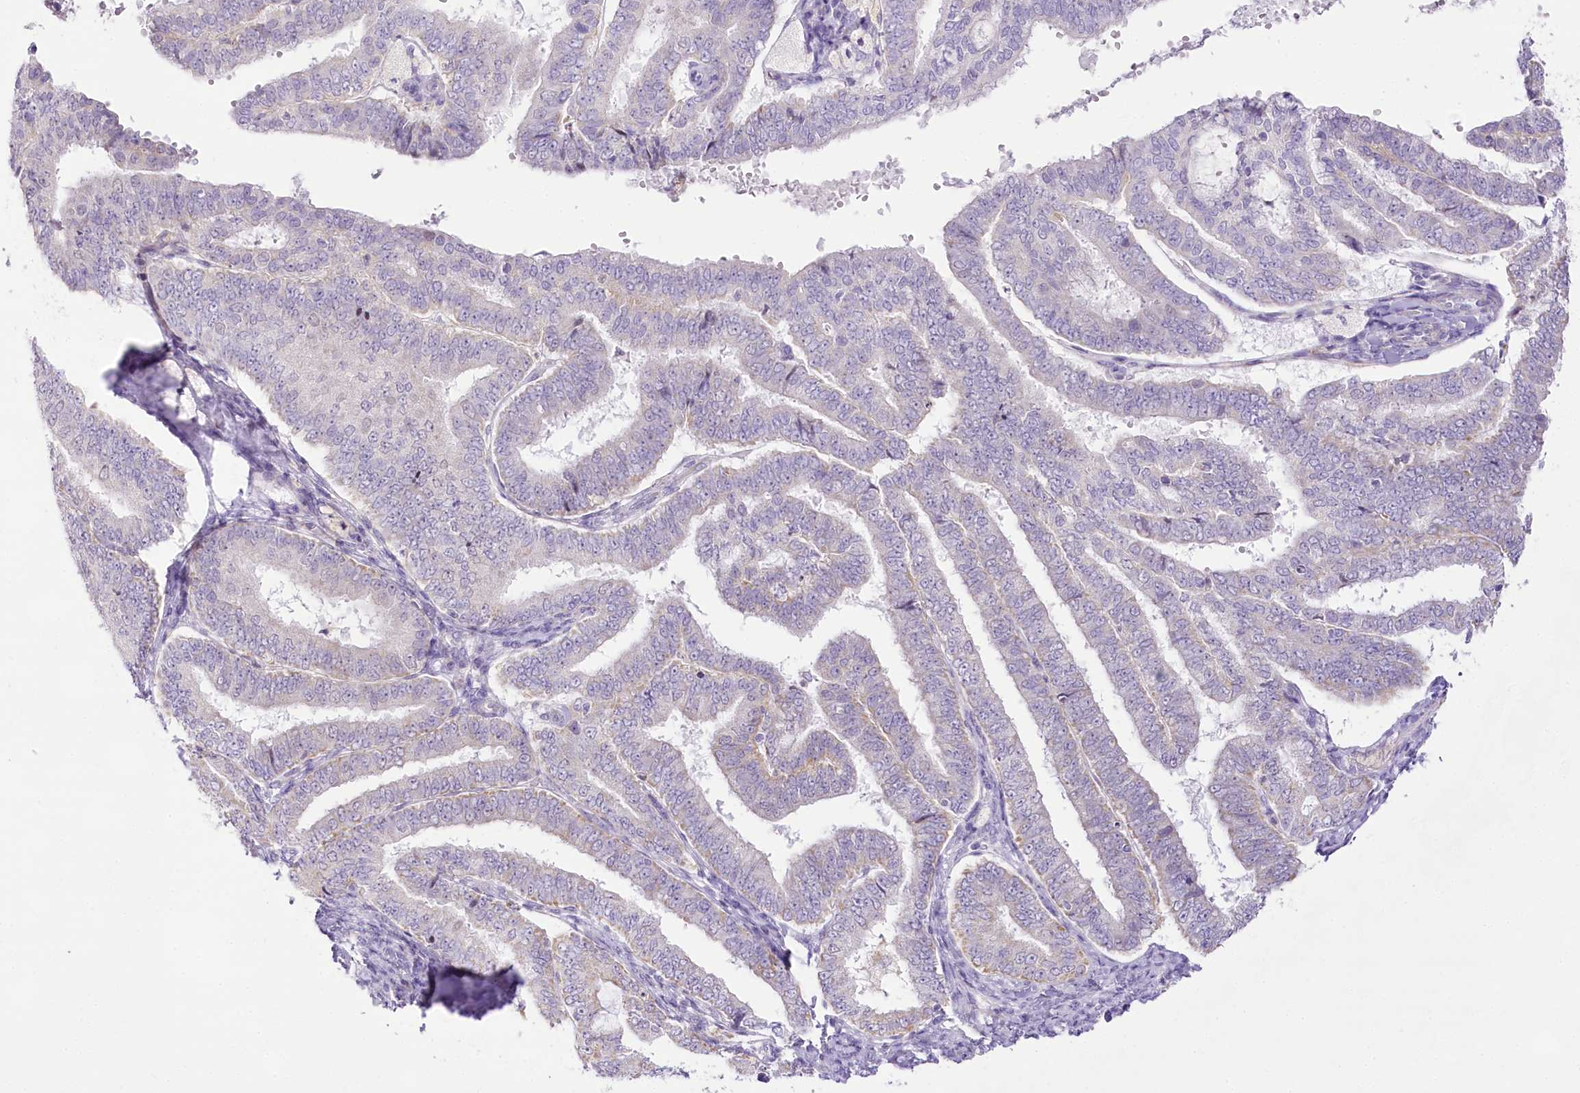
{"staining": {"intensity": "negative", "quantity": "none", "location": "none"}, "tissue": "endometrial cancer", "cell_type": "Tumor cells", "image_type": "cancer", "snomed": [{"axis": "morphology", "description": "Adenocarcinoma, NOS"}, {"axis": "topography", "description": "Endometrium"}], "caption": "A histopathology image of human endometrial cancer (adenocarcinoma) is negative for staining in tumor cells.", "gene": "CCDC30", "patient": {"sex": "female", "age": 63}}